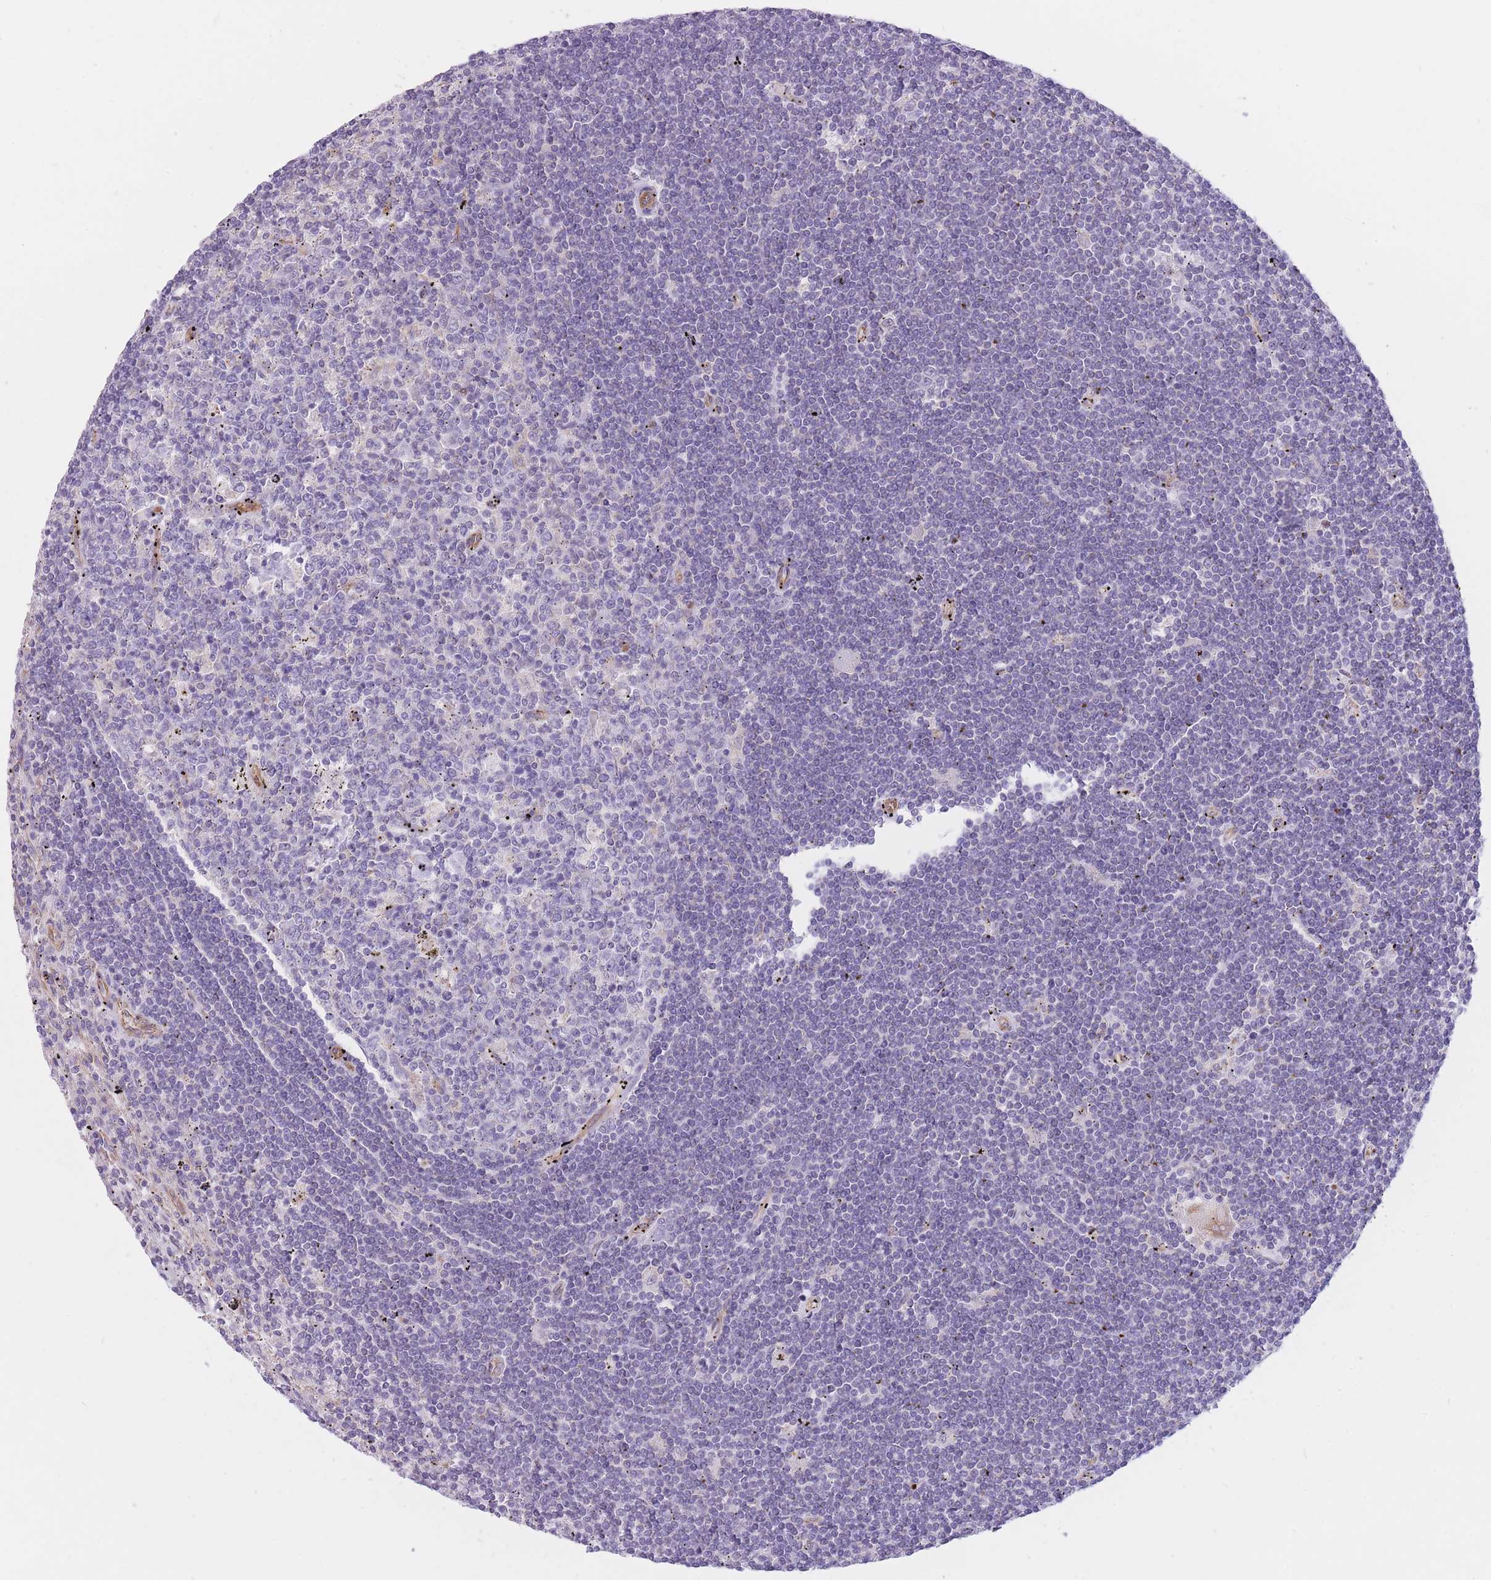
{"staining": {"intensity": "negative", "quantity": "none", "location": "none"}, "tissue": "lymphoma", "cell_type": "Tumor cells", "image_type": "cancer", "snomed": [{"axis": "morphology", "description": "Malignant lymphoma, non-Hodgkin's type, Low grade"}, {"axis": "topography", "description": "Spleen"}], "caption": "There is no significant staining in tumor cells of lymphoma. The staining was performed using DAB to visualize the protein expression in brown, while the nuclei were stained in blue with hematoxylin (Magnification: 20x).", "gene": "SERPINB3", "patient": {"sex": "male", "age": 76}}